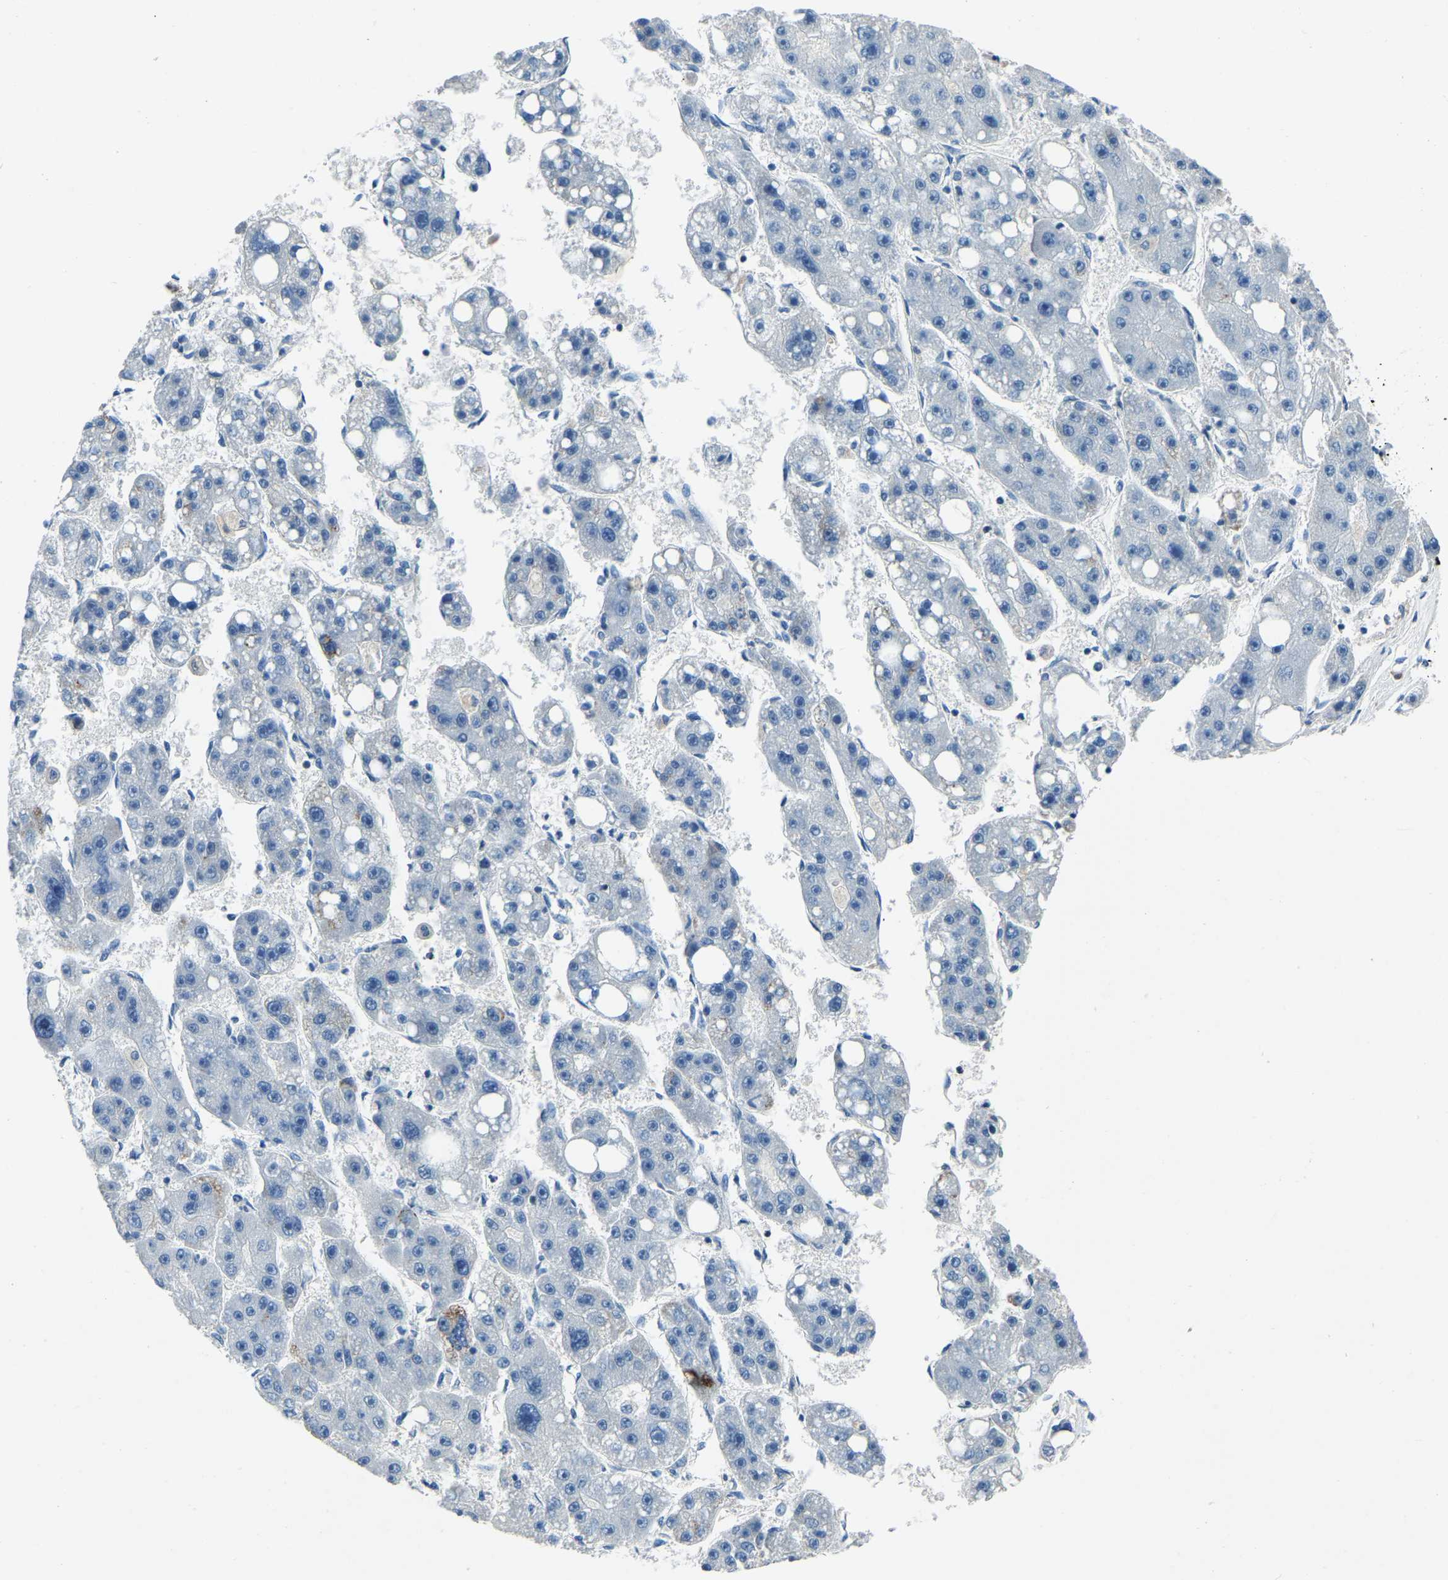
{"staining": {"intensity": "negative", "quantity": "none", "location": "none"}, "tissue": "liver cancer", "cell_type": "Tumor cells", "image_type": "cancer", "snomed": [{"axis": "morphology", "description": "Carcinoma, Hepatocellular, NOS"}, {"axis": "topography", "description": "Liver"}], "caption": "Human liver cancer stained for a protein using IHC demonstrates no staining in tumor cells.", "gene": "XIRP1", "patient": {"sex": "female", "age": 61}}